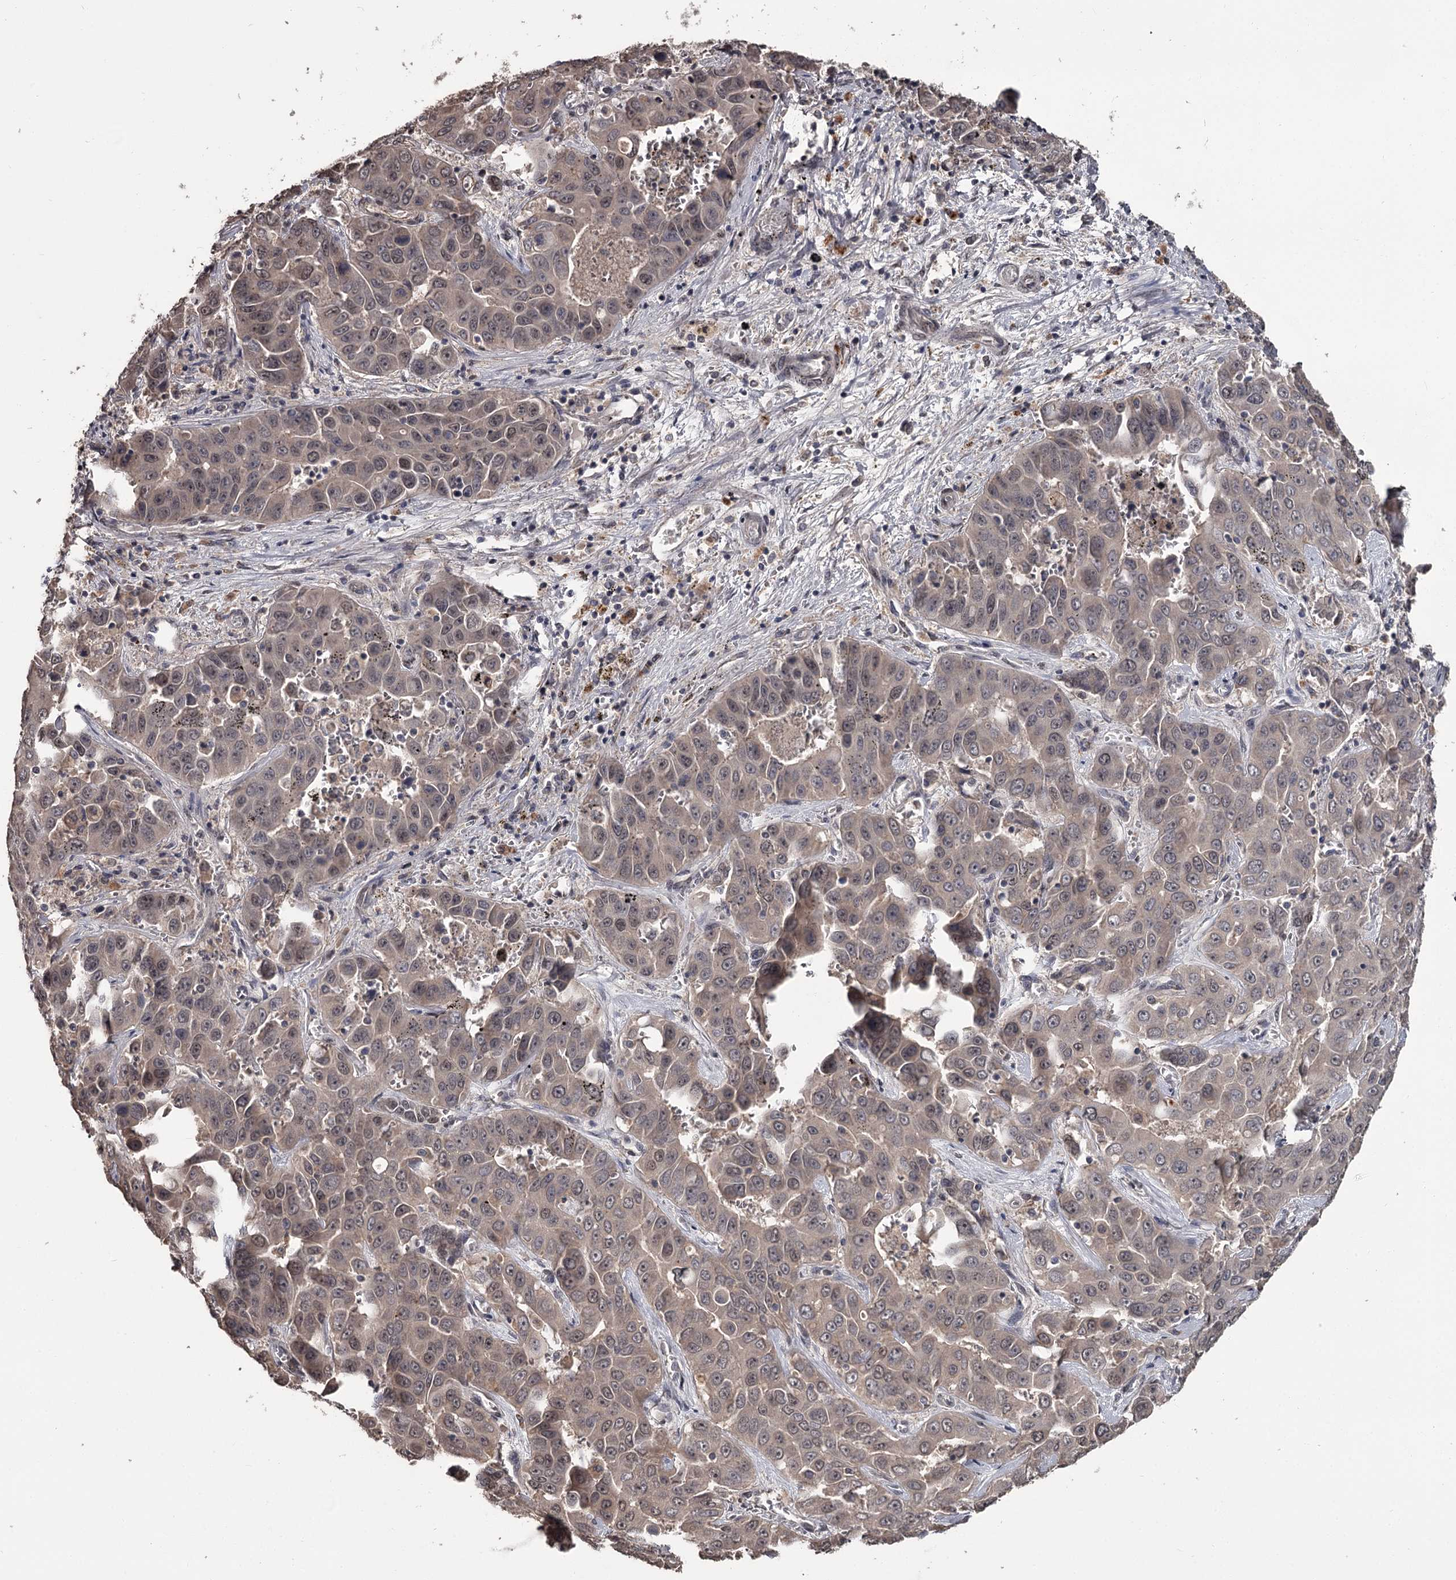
{"staining": {"intensity": "weak", "quantity": ">75%", "location": "cytoplasmic/membranous,nuclear"}, "tissue": "liver cancer", "cell_type": "Tumor cells", "image_type": "cancer", "snomed": [{"axis": "morphology", "description": "Cholangiocarcinoma"}, {"axis": "topography", "description": "Liver"}], "caption": "Protein expression analysis of human cholangiocarcinoma (liver) reveals weak cytoplasmic/membranous and nuclear staining in approximately >75% of tumor cells.", "gene": "PRPF40B", "patient": {"sex": "female", "age": 52}}